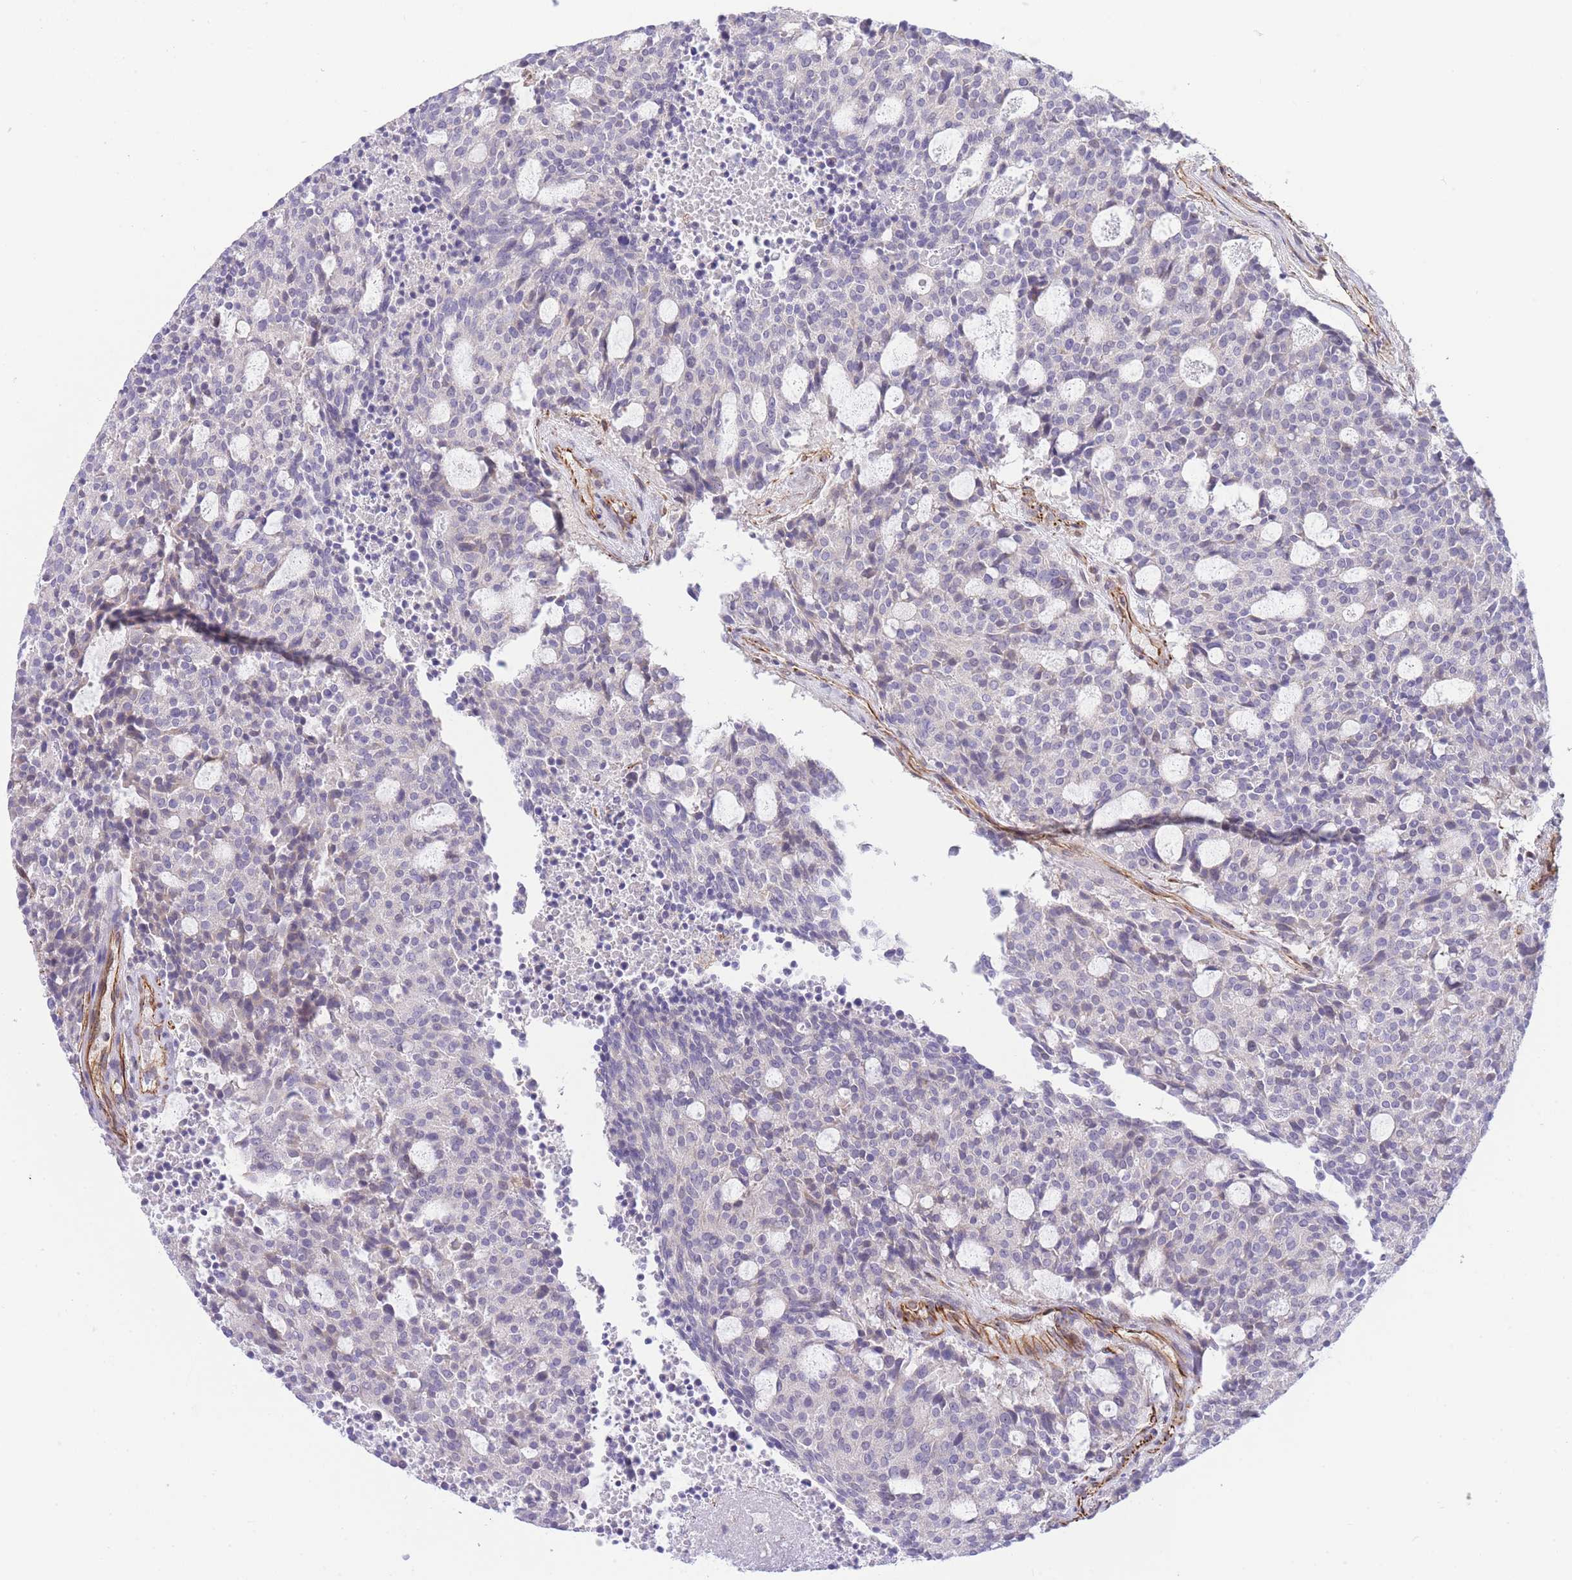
{"staining": {"intensity": "negative", "quantity": "none", "location": "none"}, "tissue": "carcinoid", "cell_type": "Tumor cells", "image_type": "cancer", "snomed": [{"axis": "morphology", "description": "Carcinoid, malignant, NOS"}, {"axis": "topography", "description": "Pancreas"}], "caption": "Micrograph shows no protein positivity in tumor cells of carcinoid tissue.", "gene": "ECPAS", "patient": {"sex": "female", "age": 54}}